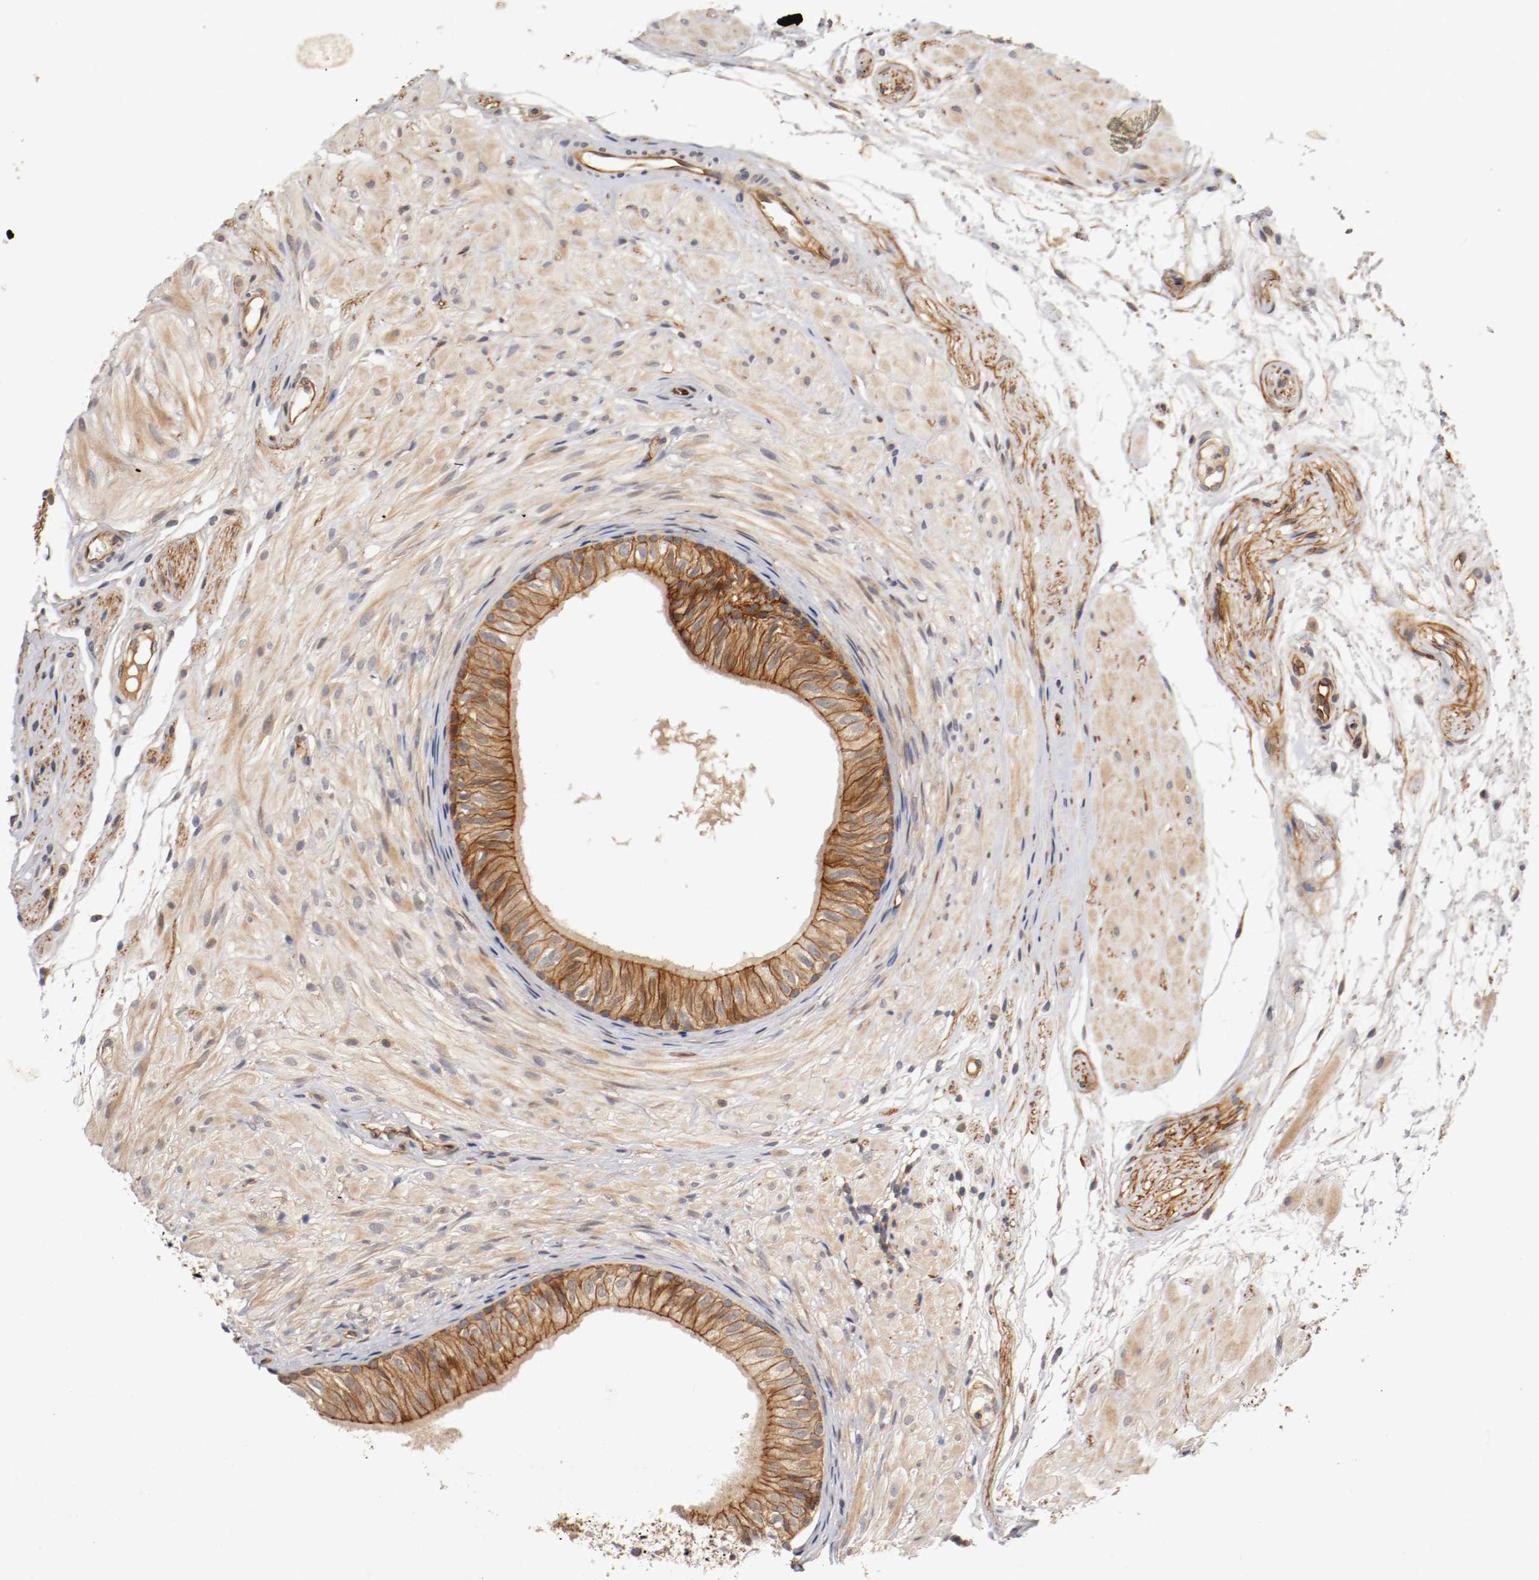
{"staining": {"intensity": "strong", "quantity": ">75%", "location": "cytoplasmic/membranous"}, "tissue": "epididymis", "cell_type": "Glandular cells", "image_type": "normal", "snomed": [{"axis": "morphology", "description": "Normal tissue, NOS"}, {"axis": "morphology", "description": "Atrophy, NOS"}, {"axis": "topography", "description": "Testis"}, {"axis": "topography", "description": "Epididymis"}], "caption": "Immunohistochemical staining of normal epididymis shows high levels of strong cytoplasmic/membranous staining in approximately >75% of glandular cells.", "gene": "TYK2", "patient": {"sex": "male", "age": 18}}